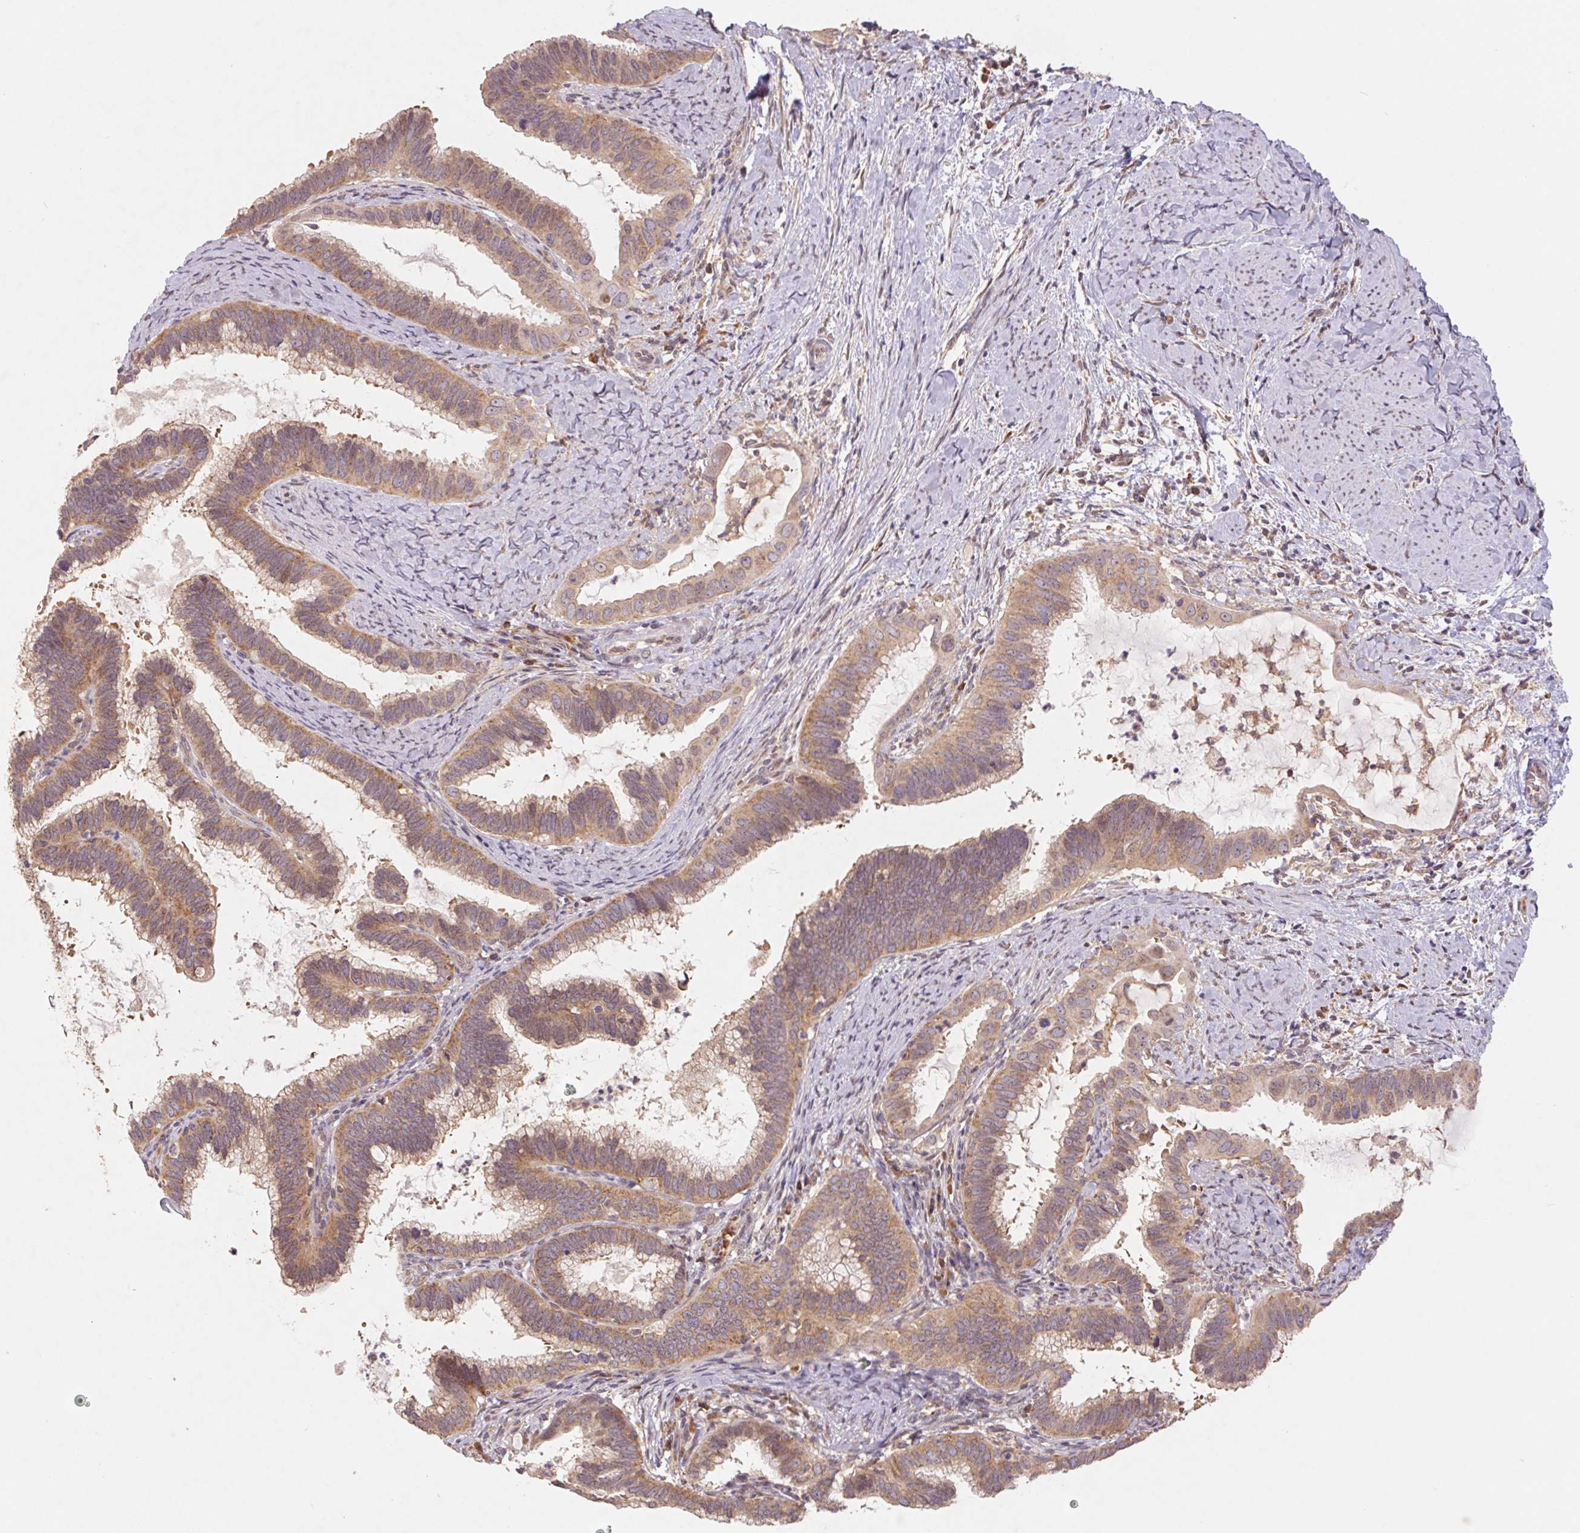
{"staining": {"intensity": "moderate", "quantity": ">75%", "location": "cytoplasmic/membranous"}, "tissue": "cervical cancer", "cell_type": "Tumor cells", "image_type": "cancer", "snomed": [{"axis": "morphology", "description": "Adenocarcinoma, NOS"}, {"axis": "topography", "description": "Cervix"}], "caption": "This micrograph demonstrates cervical cancer (adenocarcinoma) stained with immunohistochemistry to label a protein in brown. The cytoplasmic/membranous of tumor cells show moderate positivity for the protein. Nuclei are counter-stained blue.", "gene": "RPL27A", "patient": {"sex": "female", "age": 61}}